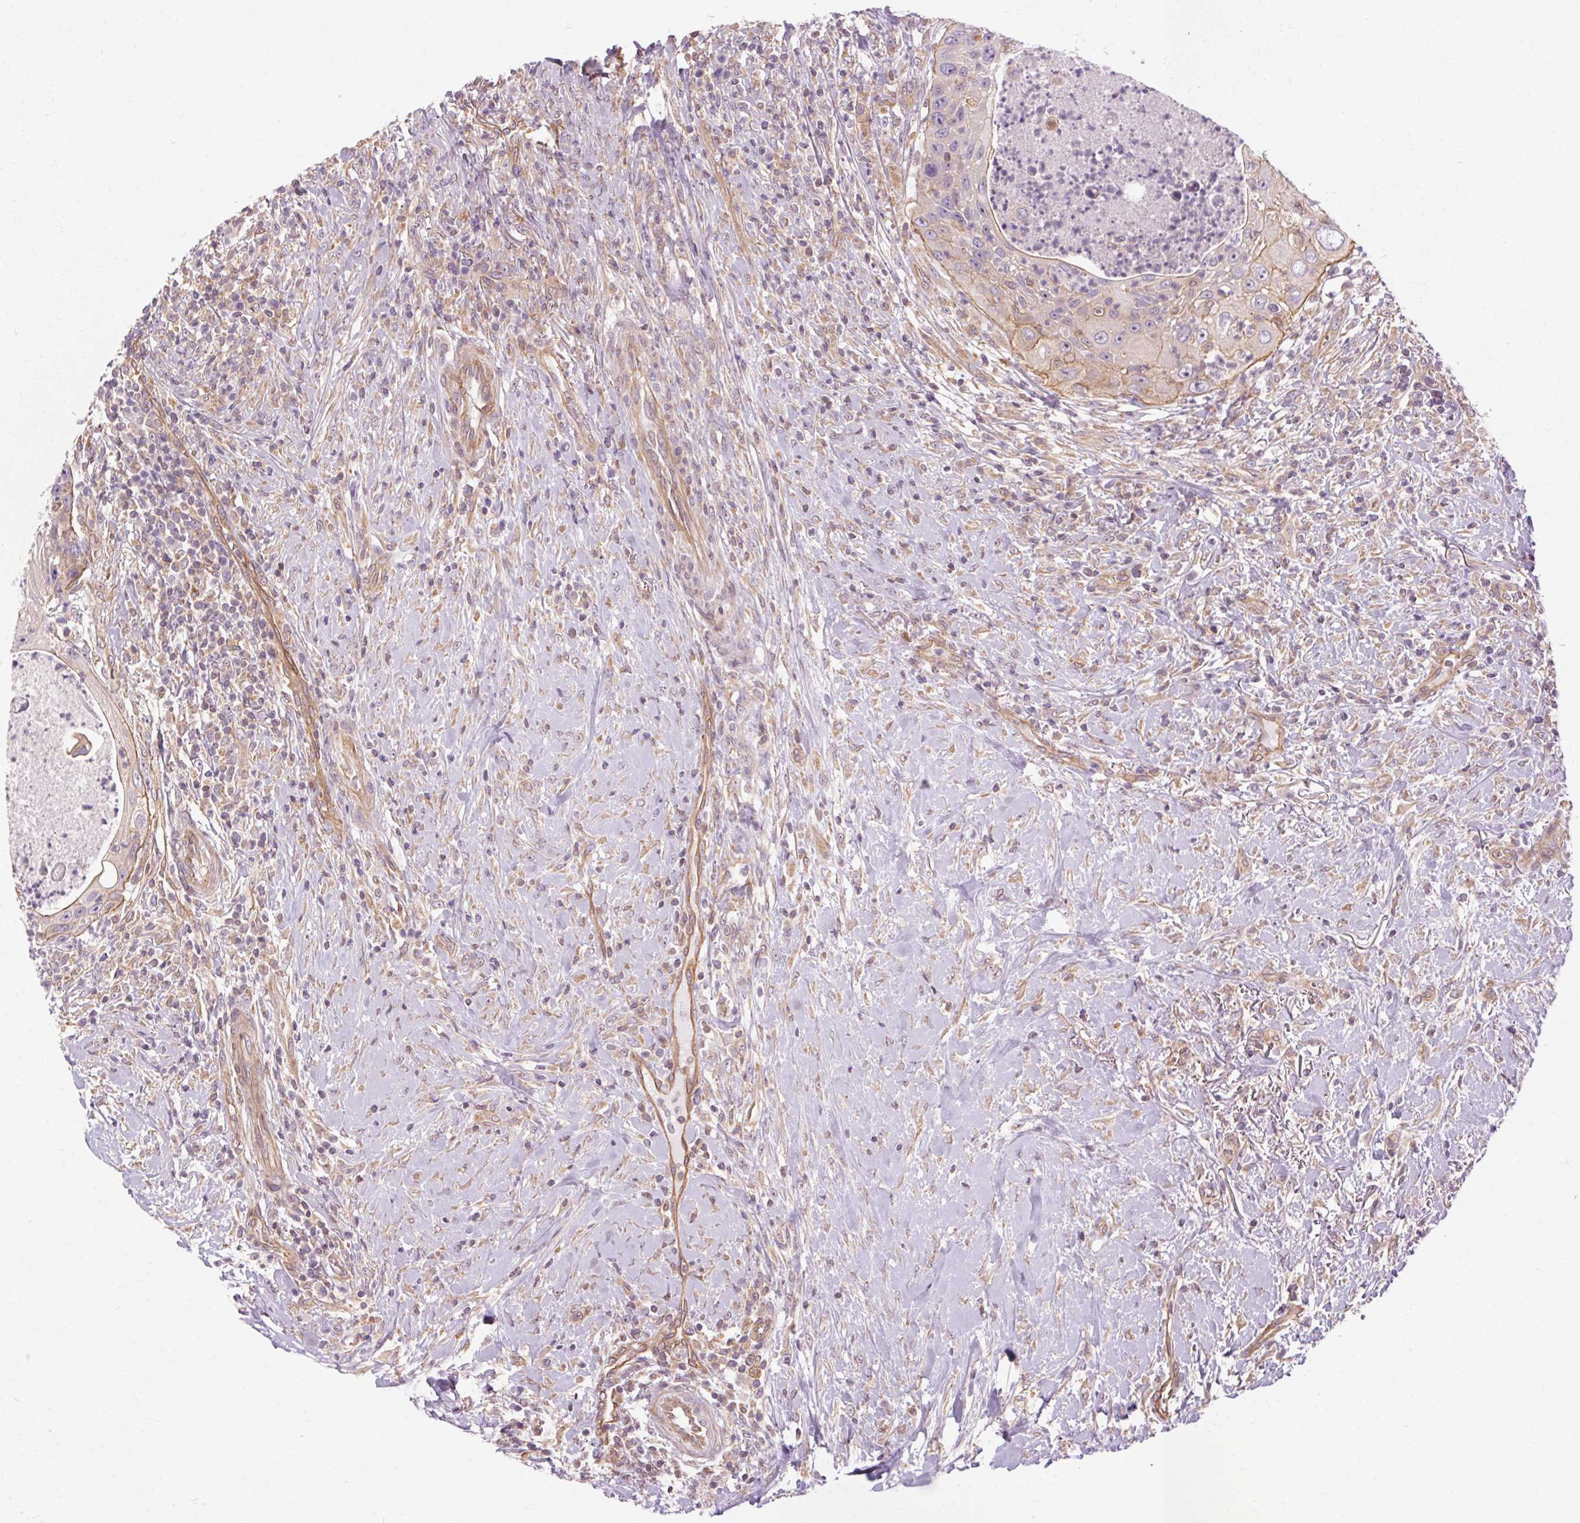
{"staining": {"intensity": "moderate", "quantity": "<25%", "location": "cytoplasmic/membranous"}, "tissue": "head and neck cancer", "cell_type": "Tumor cells", "image_type": "cancer", "snomed": [{"axis": "morphology", "description": "Squamous cell carcinoma, NOS"}, {"axis": "topography", "description": "Head-Neck"}], "caption": "This photomicrograph demonstrates immunohistochemistry (IHC) staining of human head and neck cancer (squamous cell carcinoma), with low moderate cytoplasmic/membranous expression in about <25% of tumor cells.", "gene": "TM6SF1", "patient": {"sex": "male", "age": 69}}